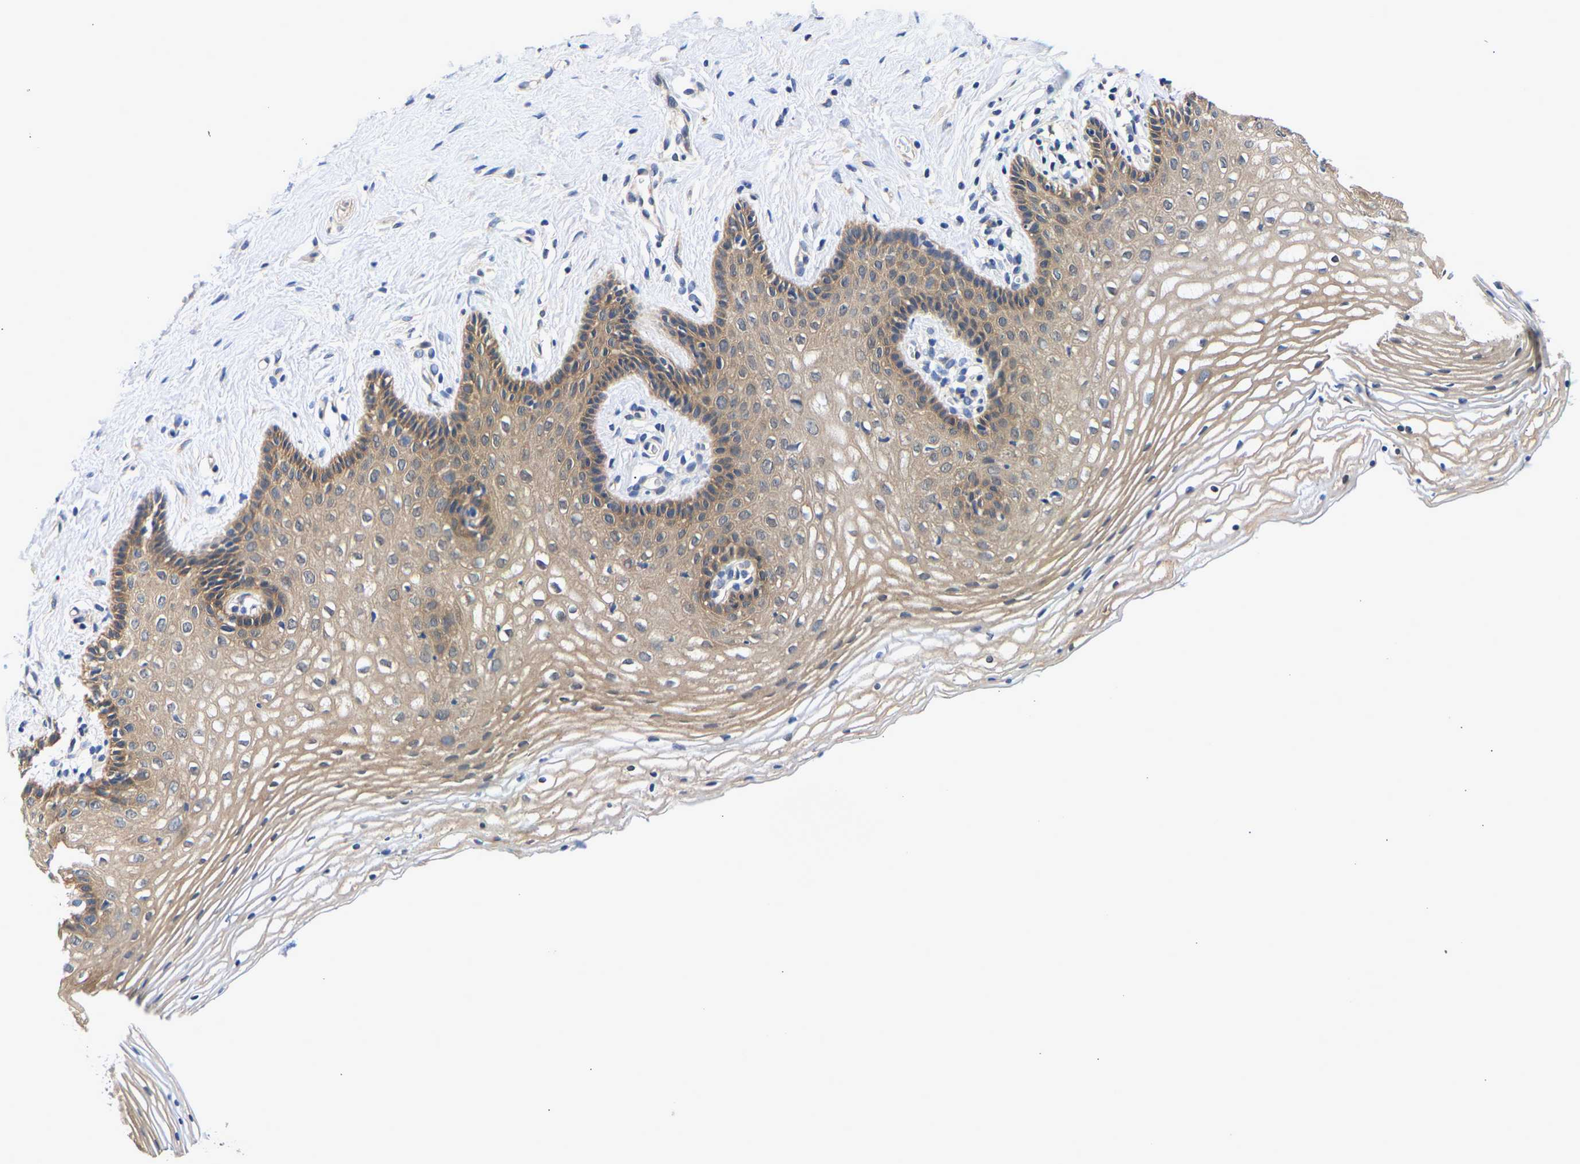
{"staining": {"intensity": "weak", "quantity": ">75%", "location": "cytoplasmic/membranous"}, "tissue": "vagina", "cell_type": "Squamous epithelial cells", "image_type": "normal", "snomed": [{"axis": "morphology", "description": "Normal tissue, NOS"}, {"axis": "topography", "description": "Vagina"}], "caption": "Protein analysis of benign vagina reveals weak cytoplasmic/membranous positivity in approximately >75% of squamous epithelial cells.", "gene": "CCDC6", "patient": {"sex": "female", "age": 32}}